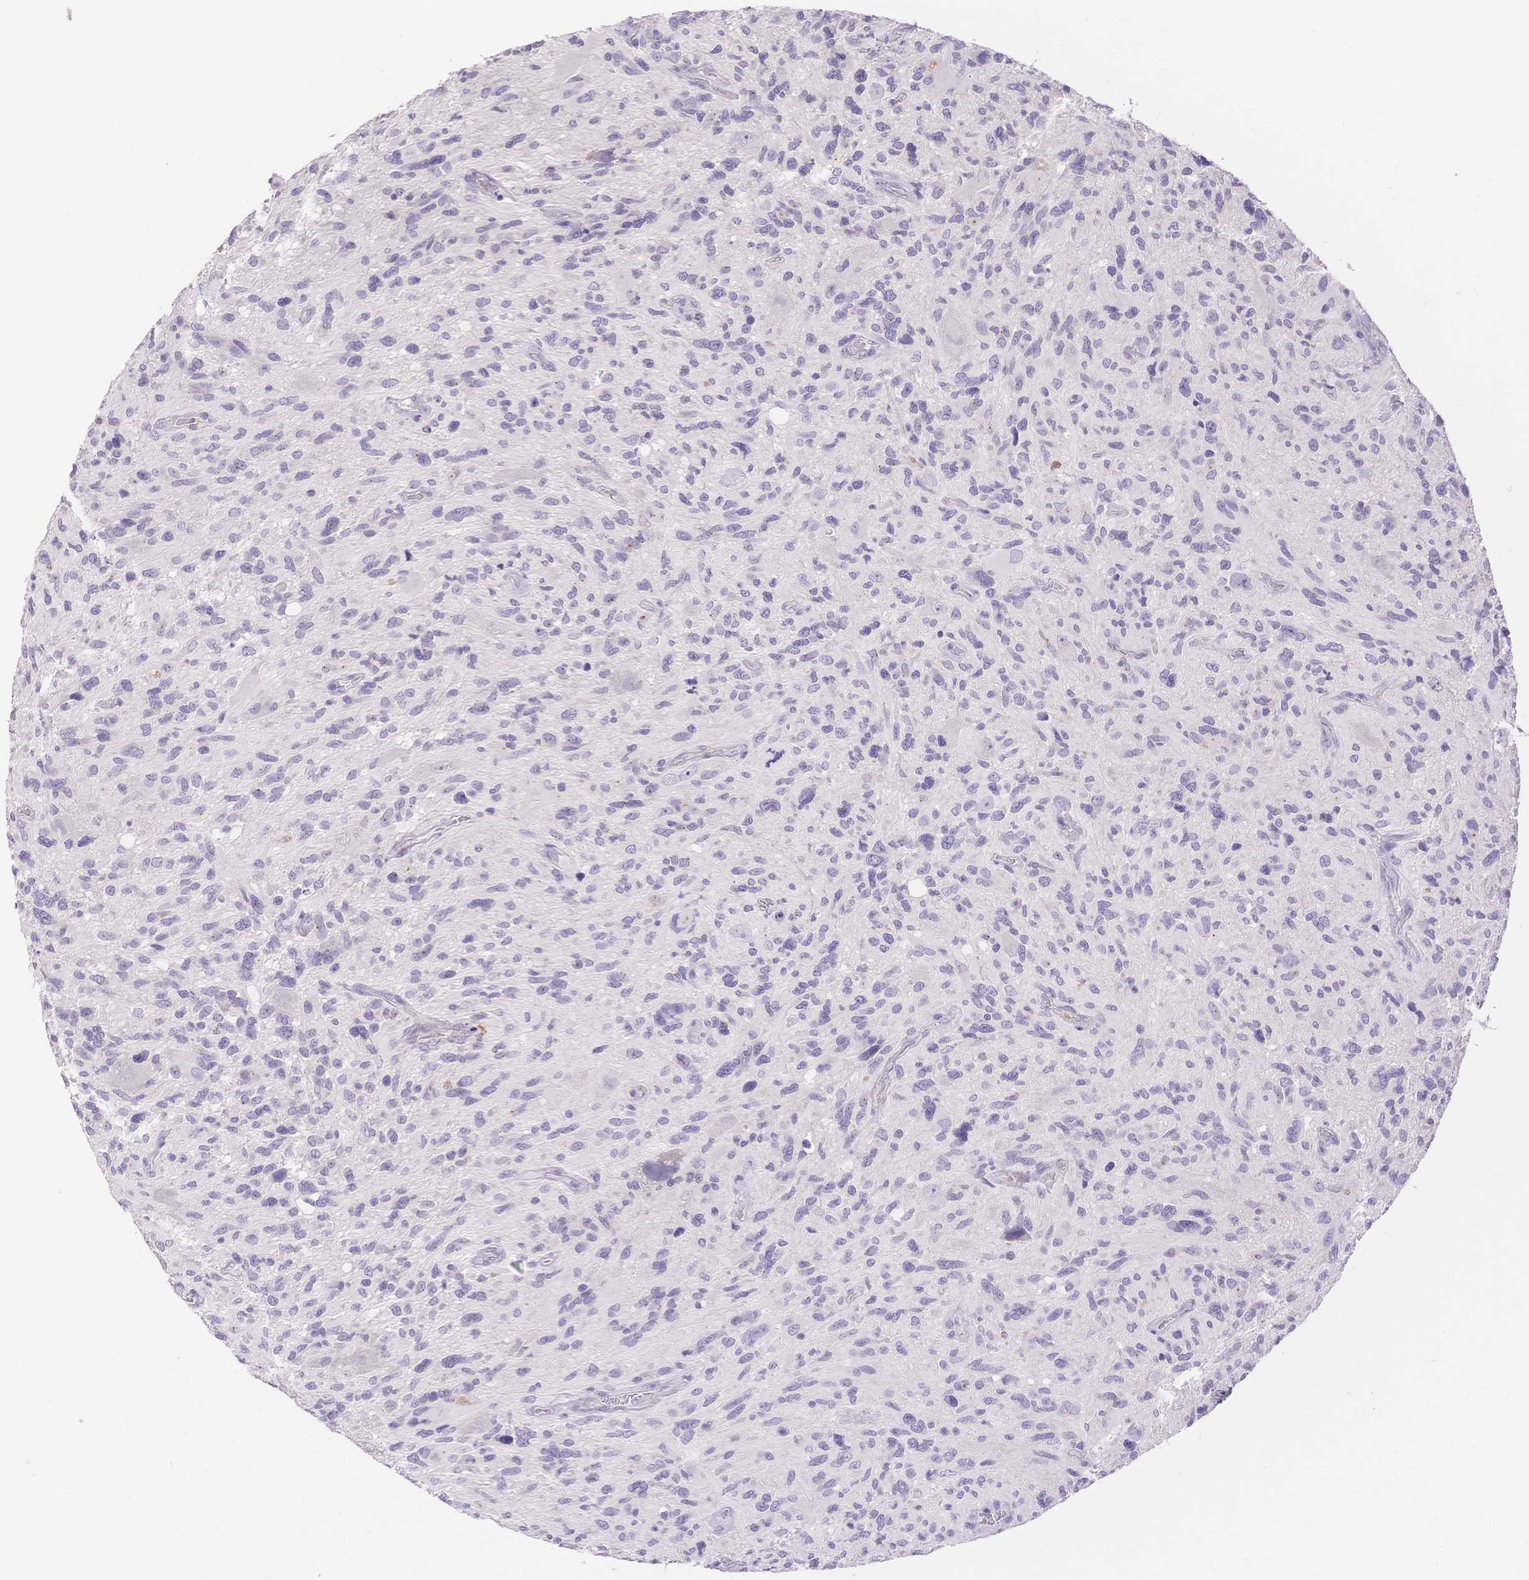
{"staining": {"intensity": "negative", "quantity": "none", "location": "none"}, "tissue": "glioma", "cell_type": "Tumor cells", "image_type": "cancer", "snomed": [{"axis": "morphology", "description": "Glioma, malignant, High grade"}, {"axis": "topography", "description": "Brain"}], "caption": "This is an immunohistochemistry image of malignant high-grade glioma. There is no positivity in tumor cells.", "gene": "MYOM1", "patient": {"sex": "male", "age": 49}}